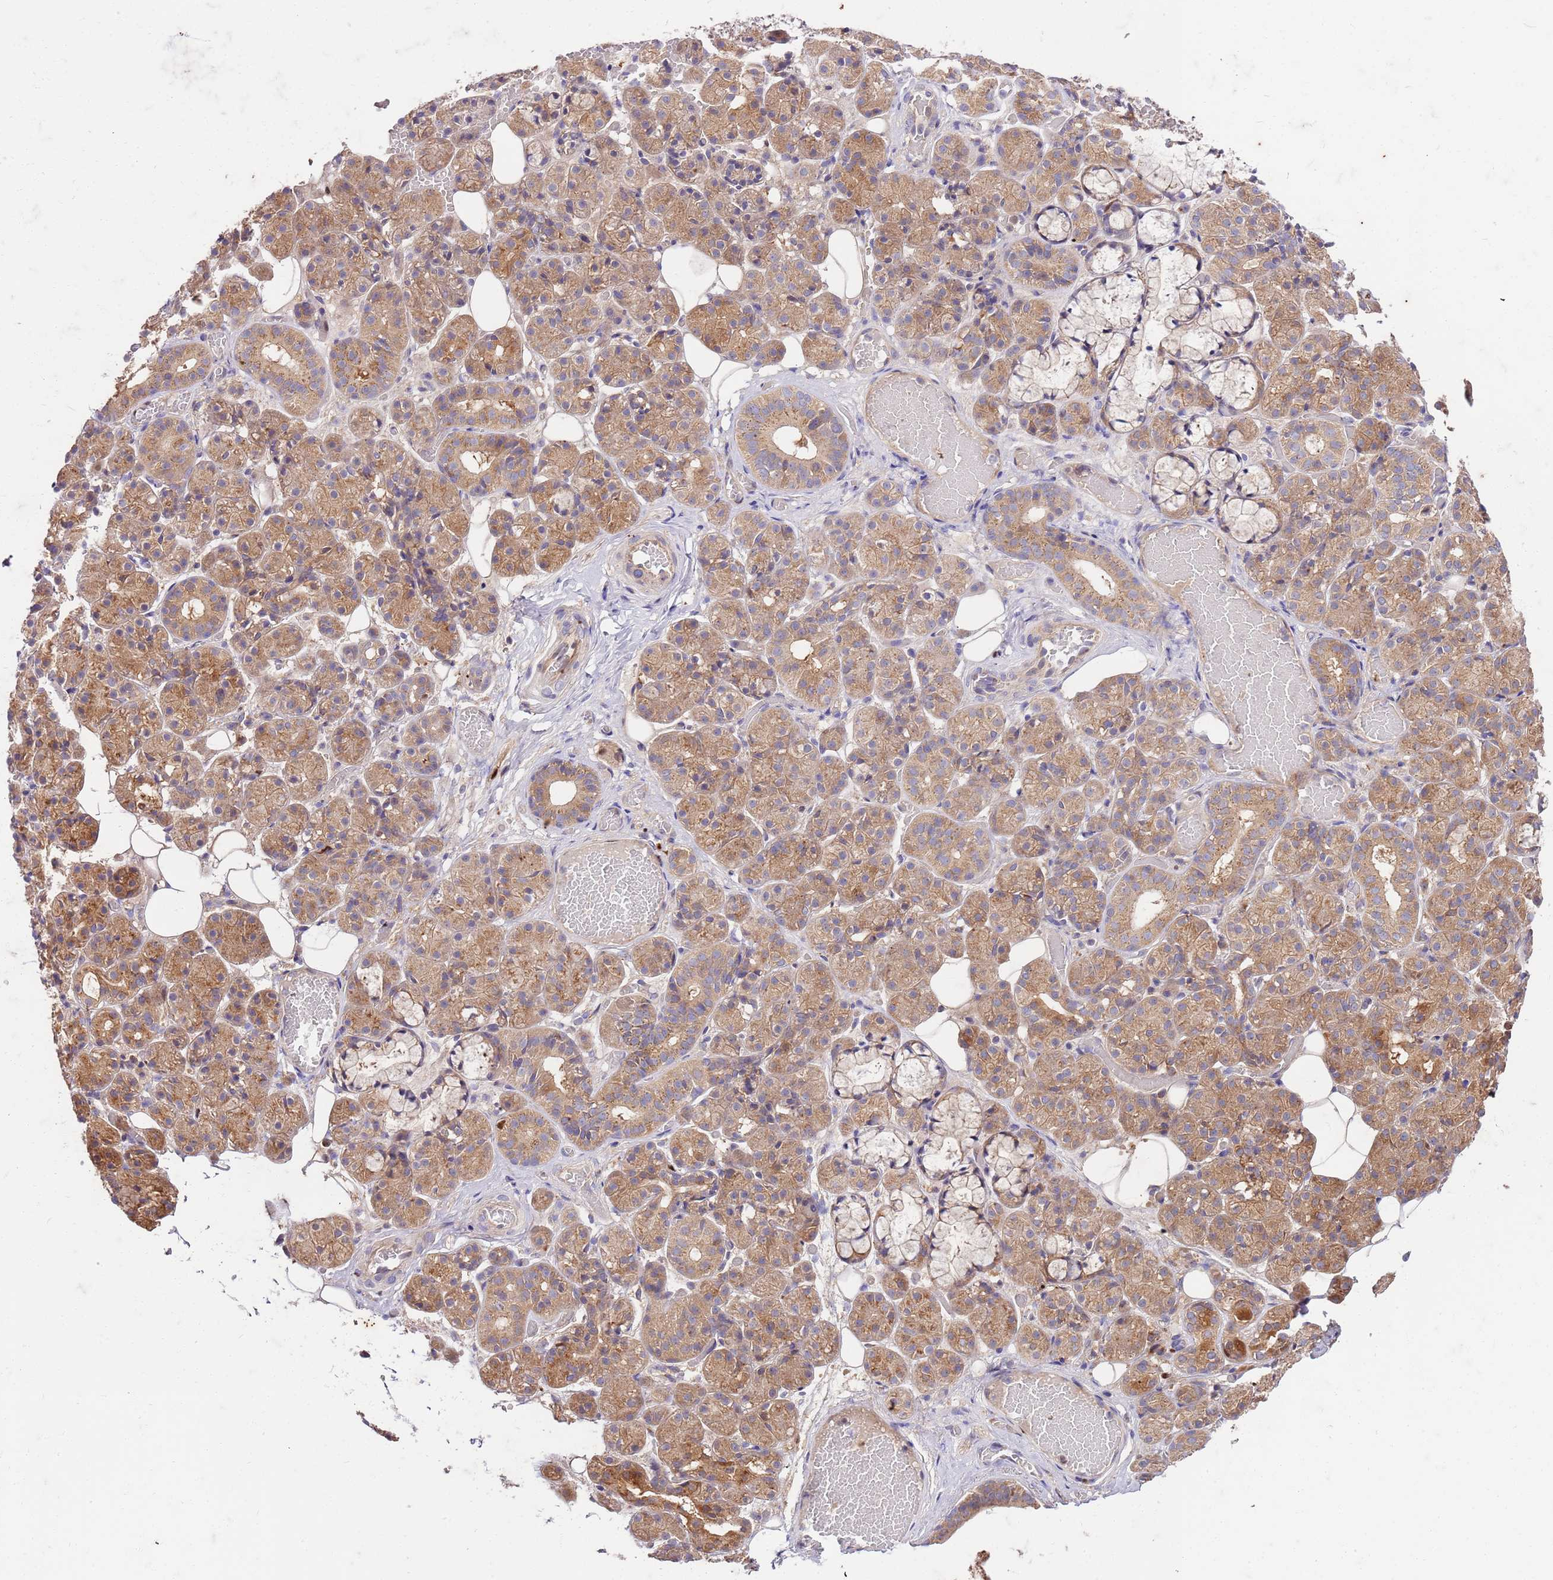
{"staining": {"intensity": "moderate", "quantity": ">75%", "location": "cytoplasmic/membranous"}, "tissue": "salivary gland", "cell_type": "Glandular cells", "image_type": "normal", "snomed": [{"axis": "morphology", "description": "Normal tissue, NOS"}, {"axis": "topography", "description": "Salivary gland"}], "caption": "Immunohistochemistry (IHC) photomicrograph of benign salivary gland stained for a protein (brown), which demonstrates medium levels of moderate cytoplasmic/membranous positivity in approximately >75% of glandular cells.", "gene": "OSBP", "patient": {"sex": "male", "age": 63}}